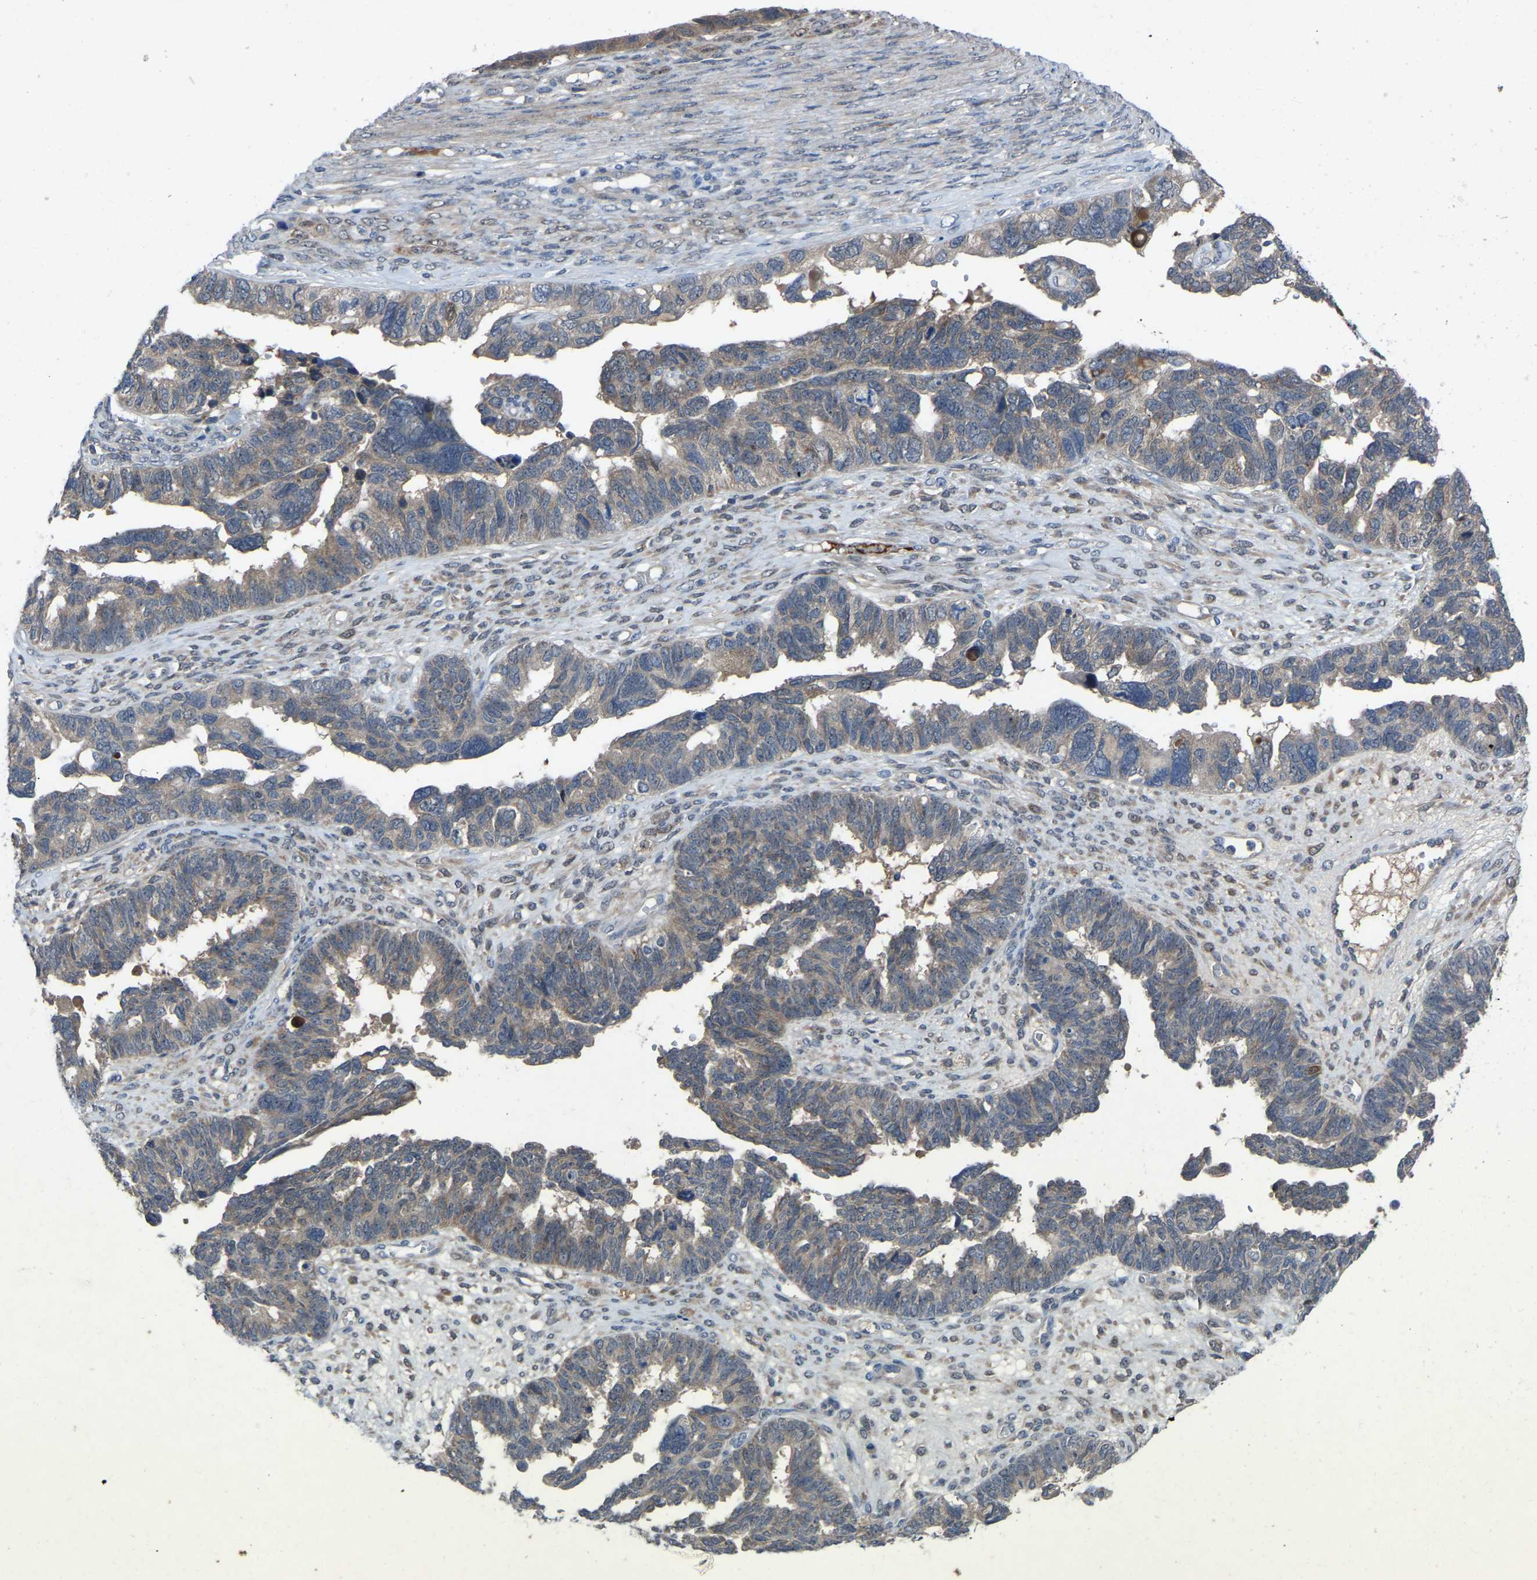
{"staining": {"intensity": "negative", "quantity": "none", "location": "none"}, "tissue": "ovarian cancer", "cell_type": "Tumor cells", "image_type": "cancer", "snomed": [{"axis": "morphology", "description": "Cystadenocarcinoma, serous, NOS"}, {"axis": "topography", "description": "Ovary"}], "caption": "A photomicrograph of human ovarian cancer is negative for staining in tumor cells.", "gene": "FHIT", "patient": {"sex": "female", "age": 79}}